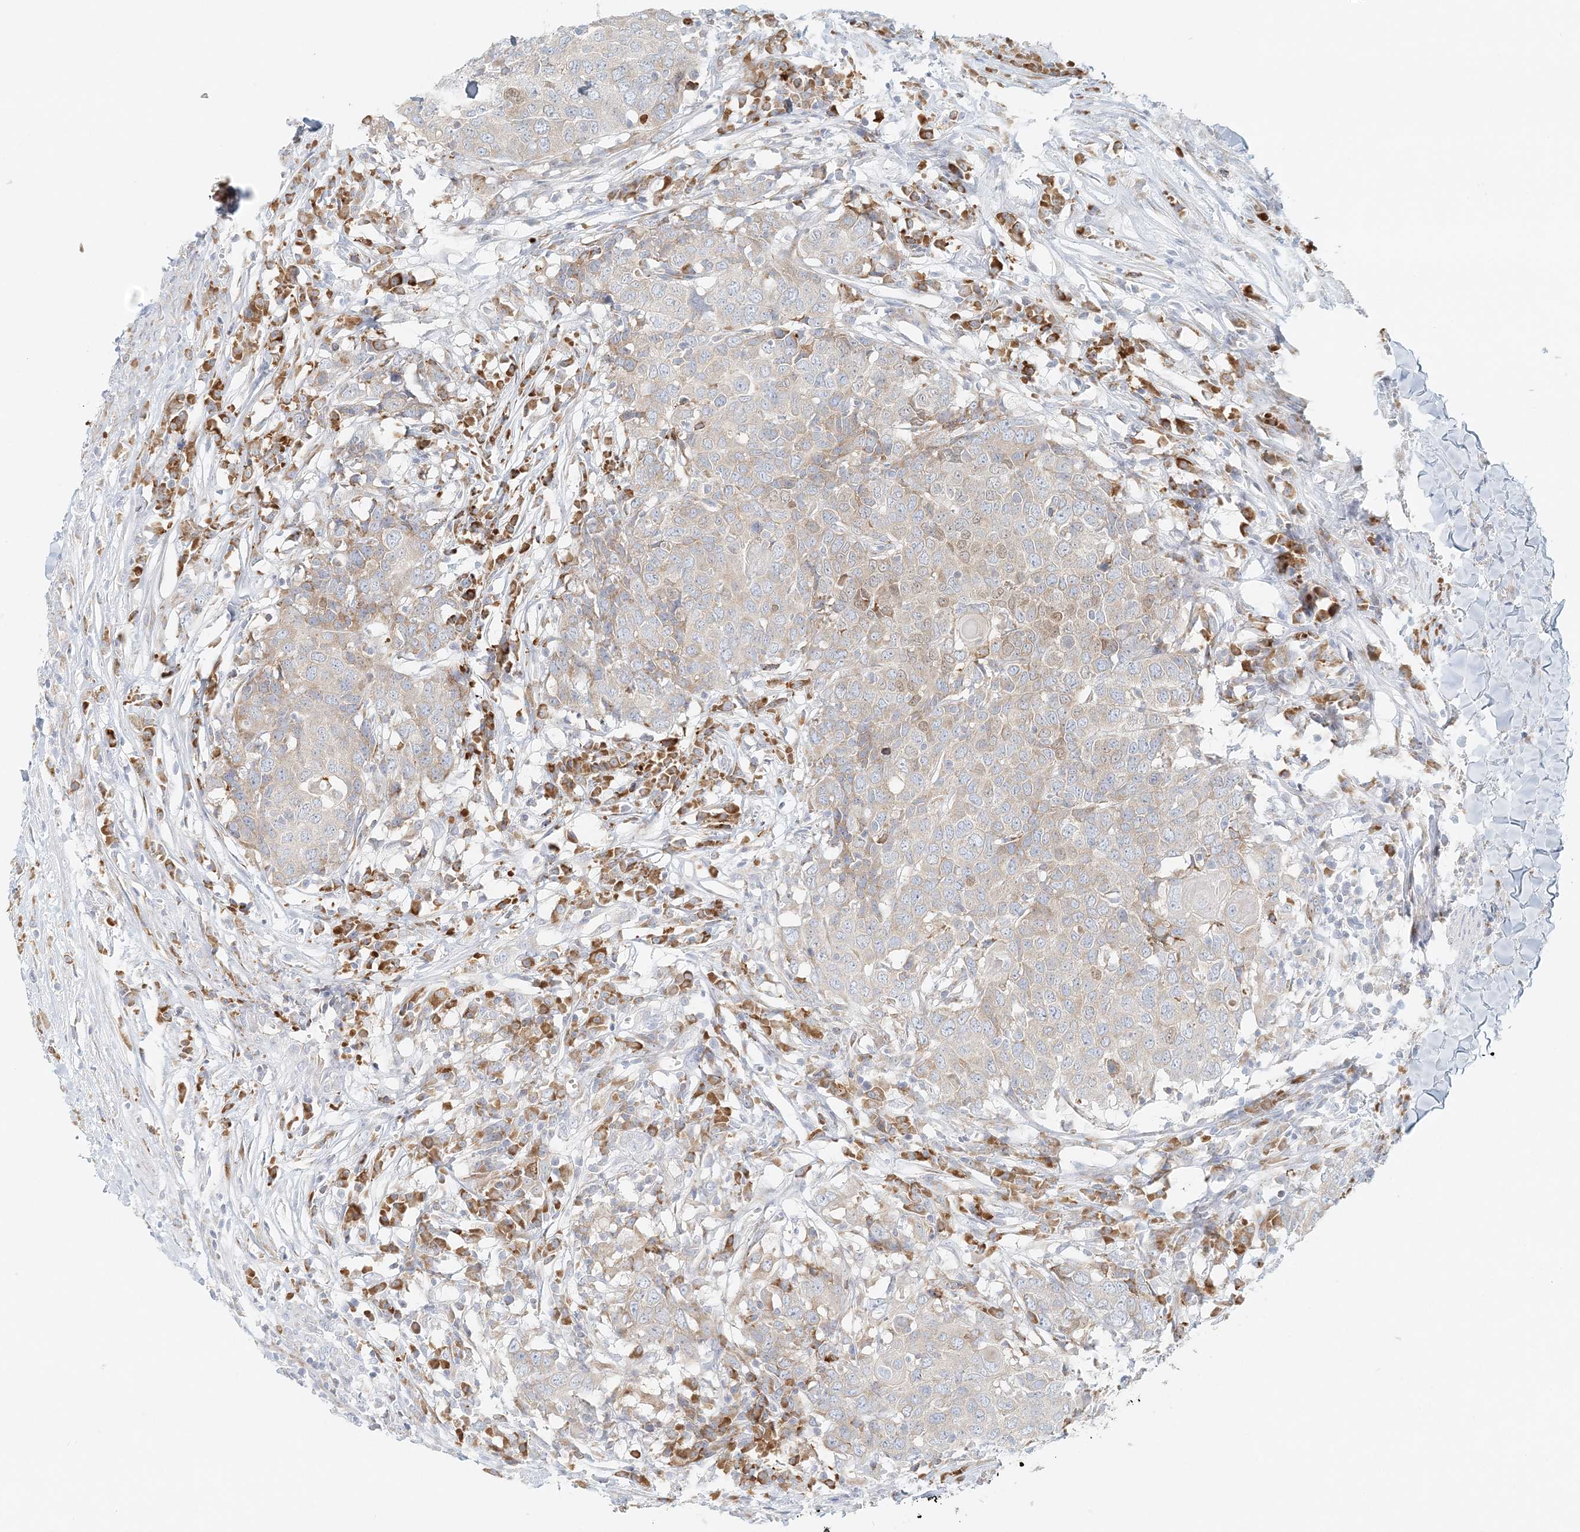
{"staining": {"intensity": "weak", "quantity": "<25%", "location": "cytoplasmic/membranous,nuclear"}, "tissue": "head and neck cancer", "cell_type": "Tumor cells", "image_type": "cancer", "snomed": [{"axis": "morphology", "description": "Squamous cell carcinoma, NOS"}, {"axis": "topography", "description": "Head-Neck"}], "caption": "An immunohistochemistry micrograph of squamous cell carcinoma (head and neck) is shown. There is no staining in tumor cells of squamous cell carcinoma (head and neck).", "gene": "STK11IP", "patient": {"sex": "male", "age": 66}}